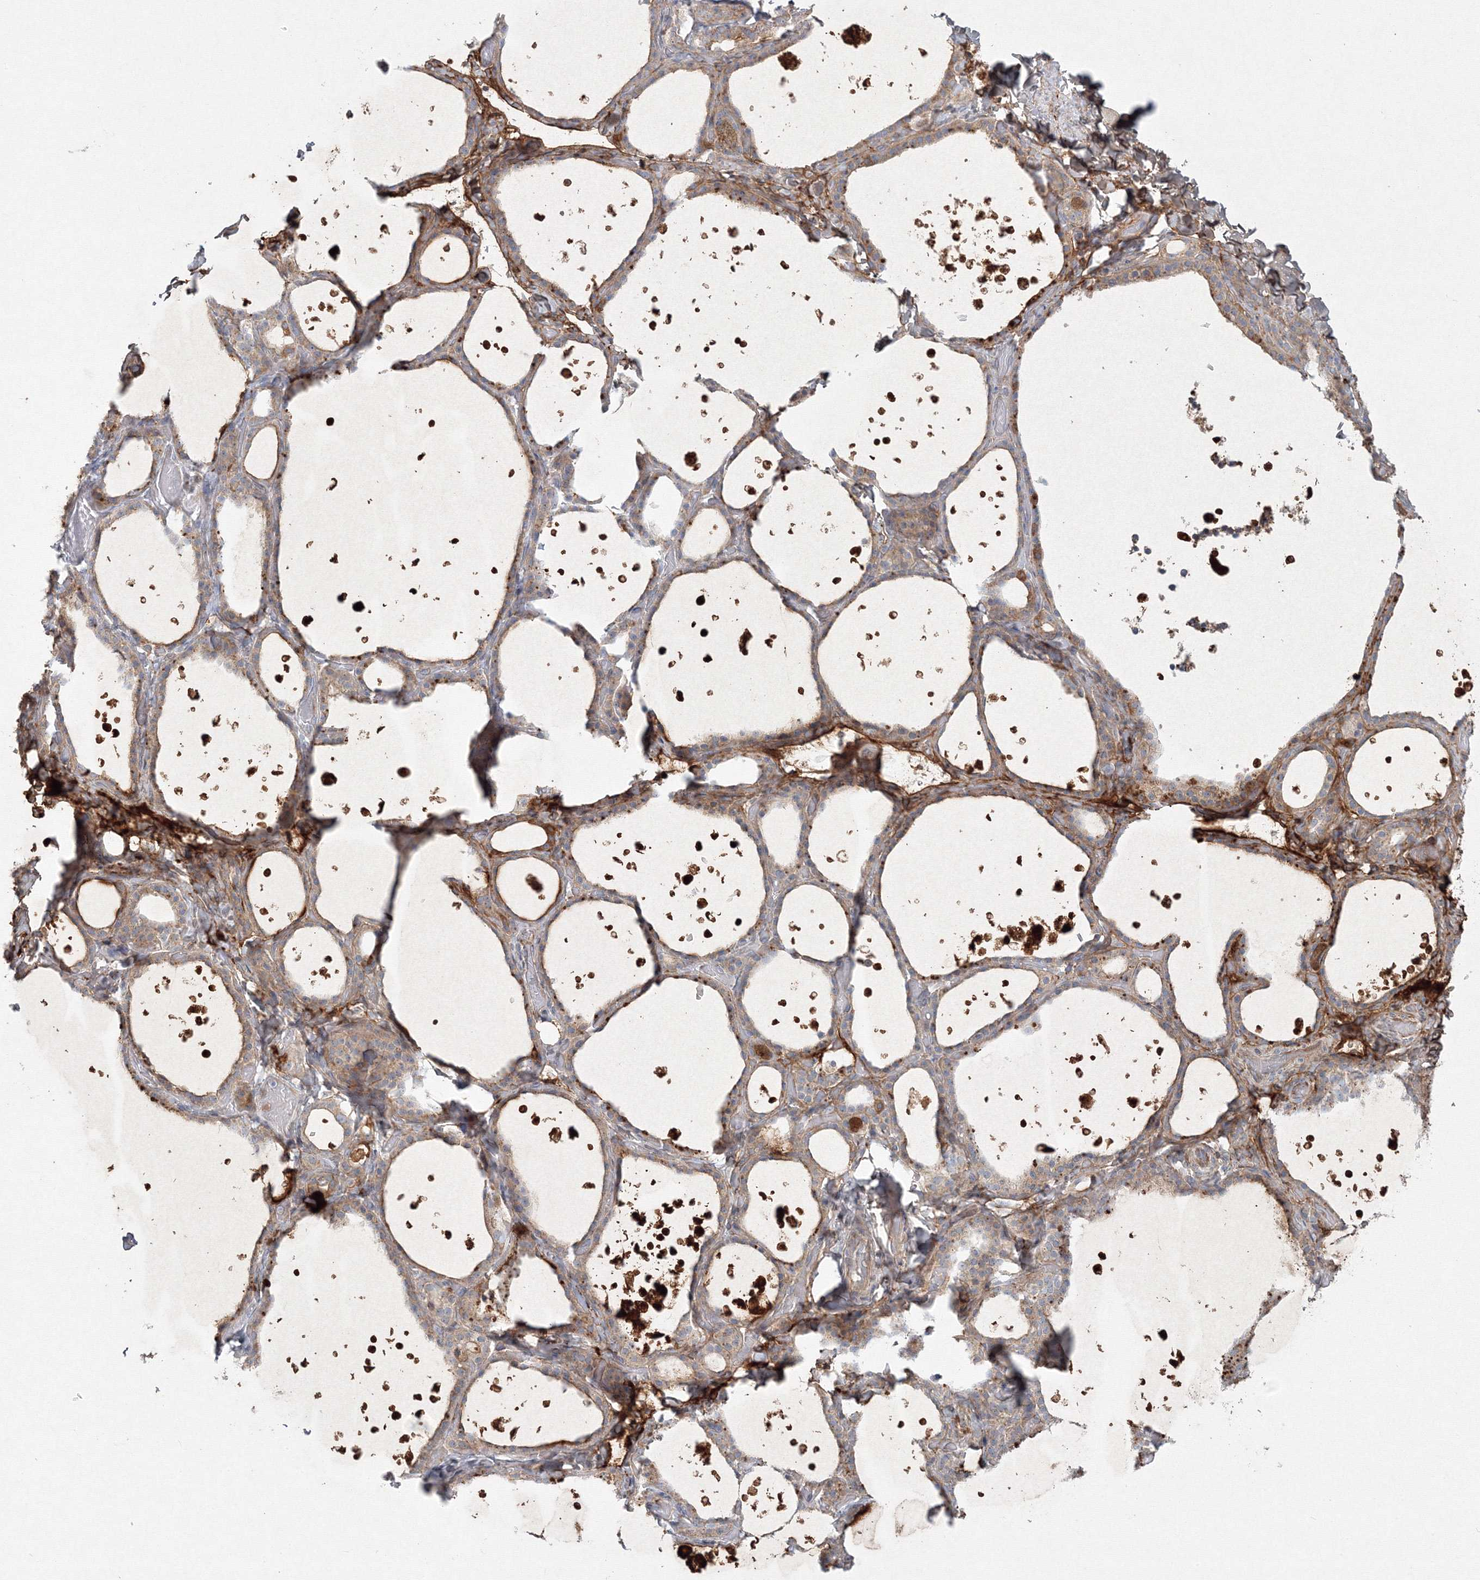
{"staining": {"intensity": "strong", "quantity": "25%-75%", "location": "cytoplasmic/membranous"}, "tissue": "thyroid gland", "cell_type": "Glandular cells", "image_type": "normal", "snomed": [{"axis": "morphology", "description": "Normal tissue, NOS"}, {"axis": "topography", "description": "Thyroid gland"}], "caption": "This histopathology image displays immunohistochemistry staining of normal thyroid gland, with high strong cytoplasmic/membranous expression in approximately 25%-75% of glandular cells.", "gene": "WDR49", "patient": {"sex": "female", "age": 44}}